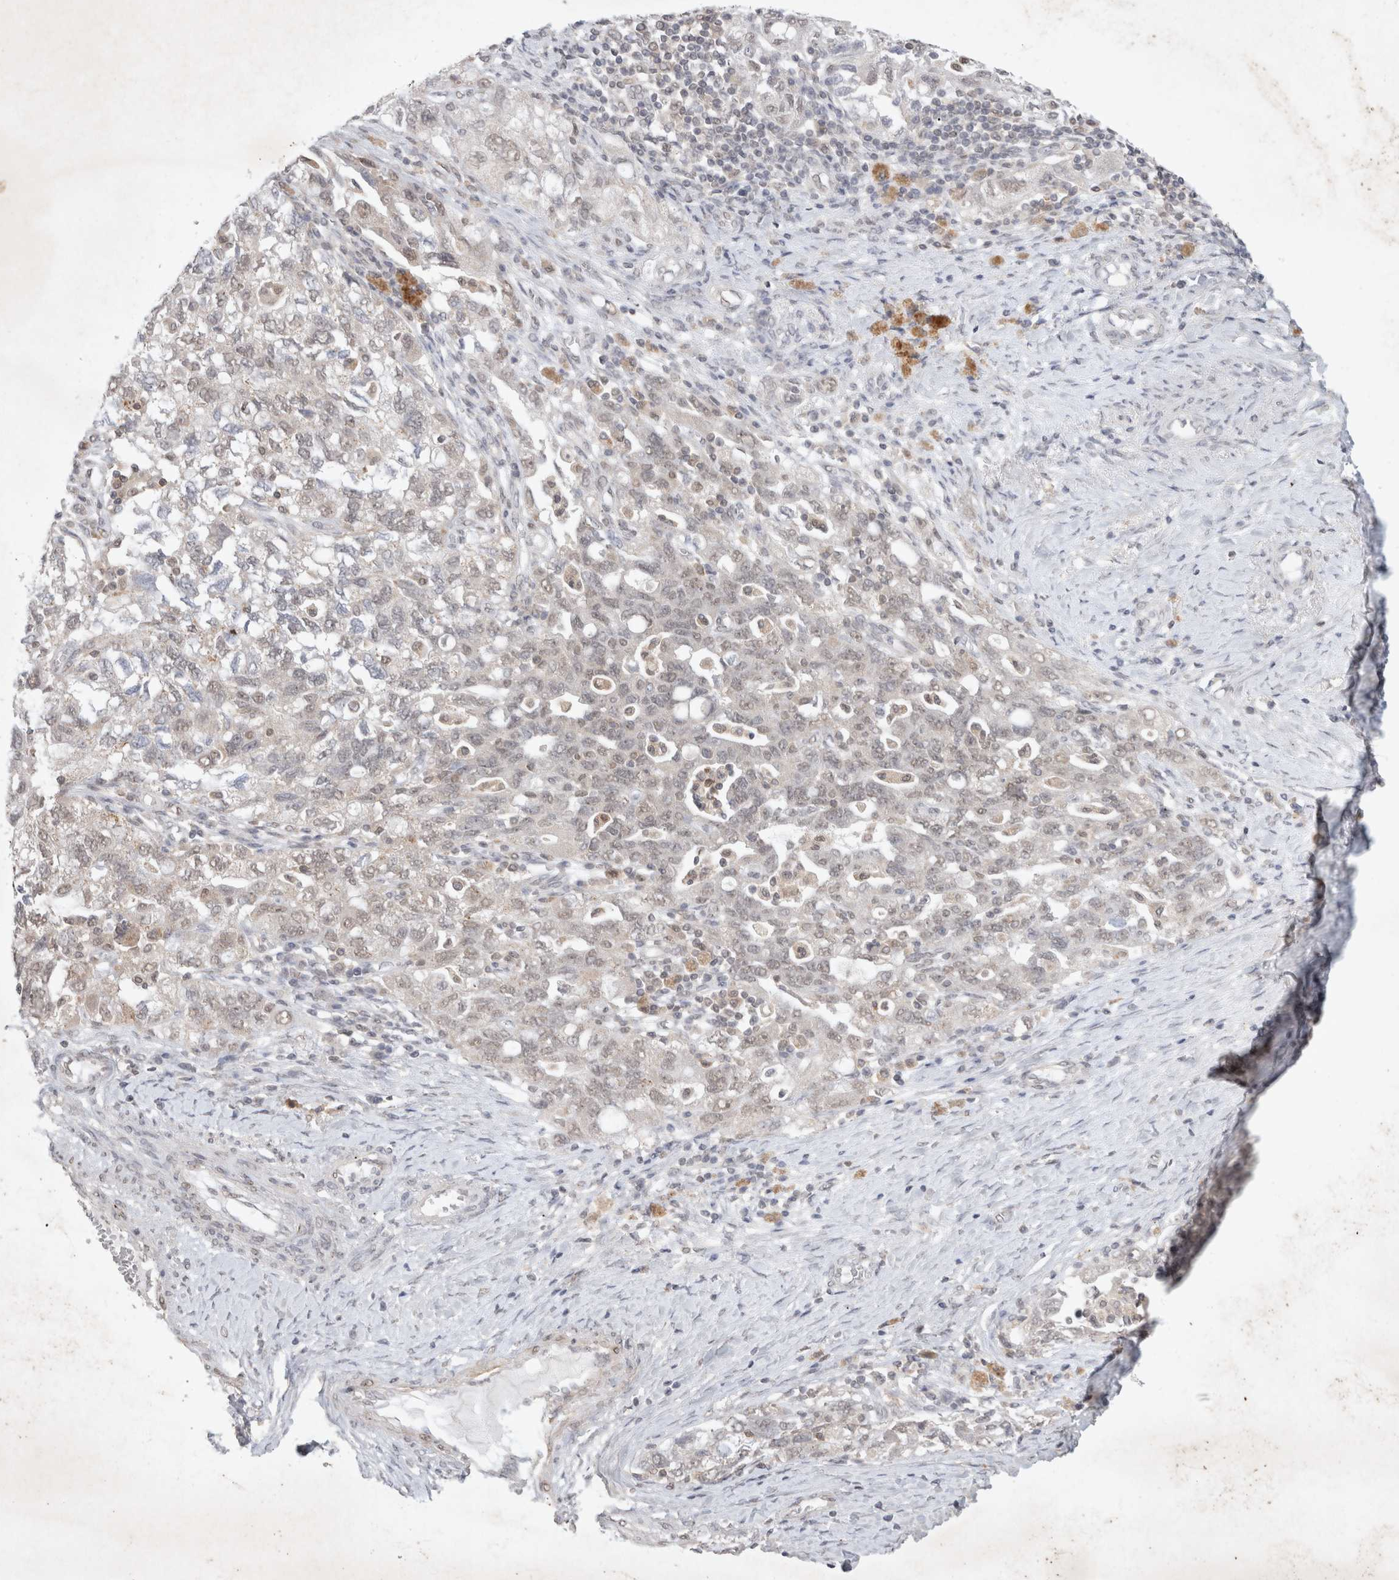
{"staining": {"intensity": "weak", "quantity": "25%-75%", "location": "nuclear"}, "tissue": "ovarian cancer", "cell_type": "Tumor cells", "image_type": "cancer", "snomed": [{"axis": "morphology", "description": "Carcinoma, NOS"}, {"axis": "morphology", "description": "Cystadenocarcinoma, serous, NOS"}, {"axis": "topography", "description": "Ovary"}], "caption": "Ovarian cancer tissue reveals weak nuclear positivity in about 25%-75% of tumor cells, visualized by immunohistochemistry.", "gene": "FBXO42", "patient": {"sex": "female", "age": 69}}